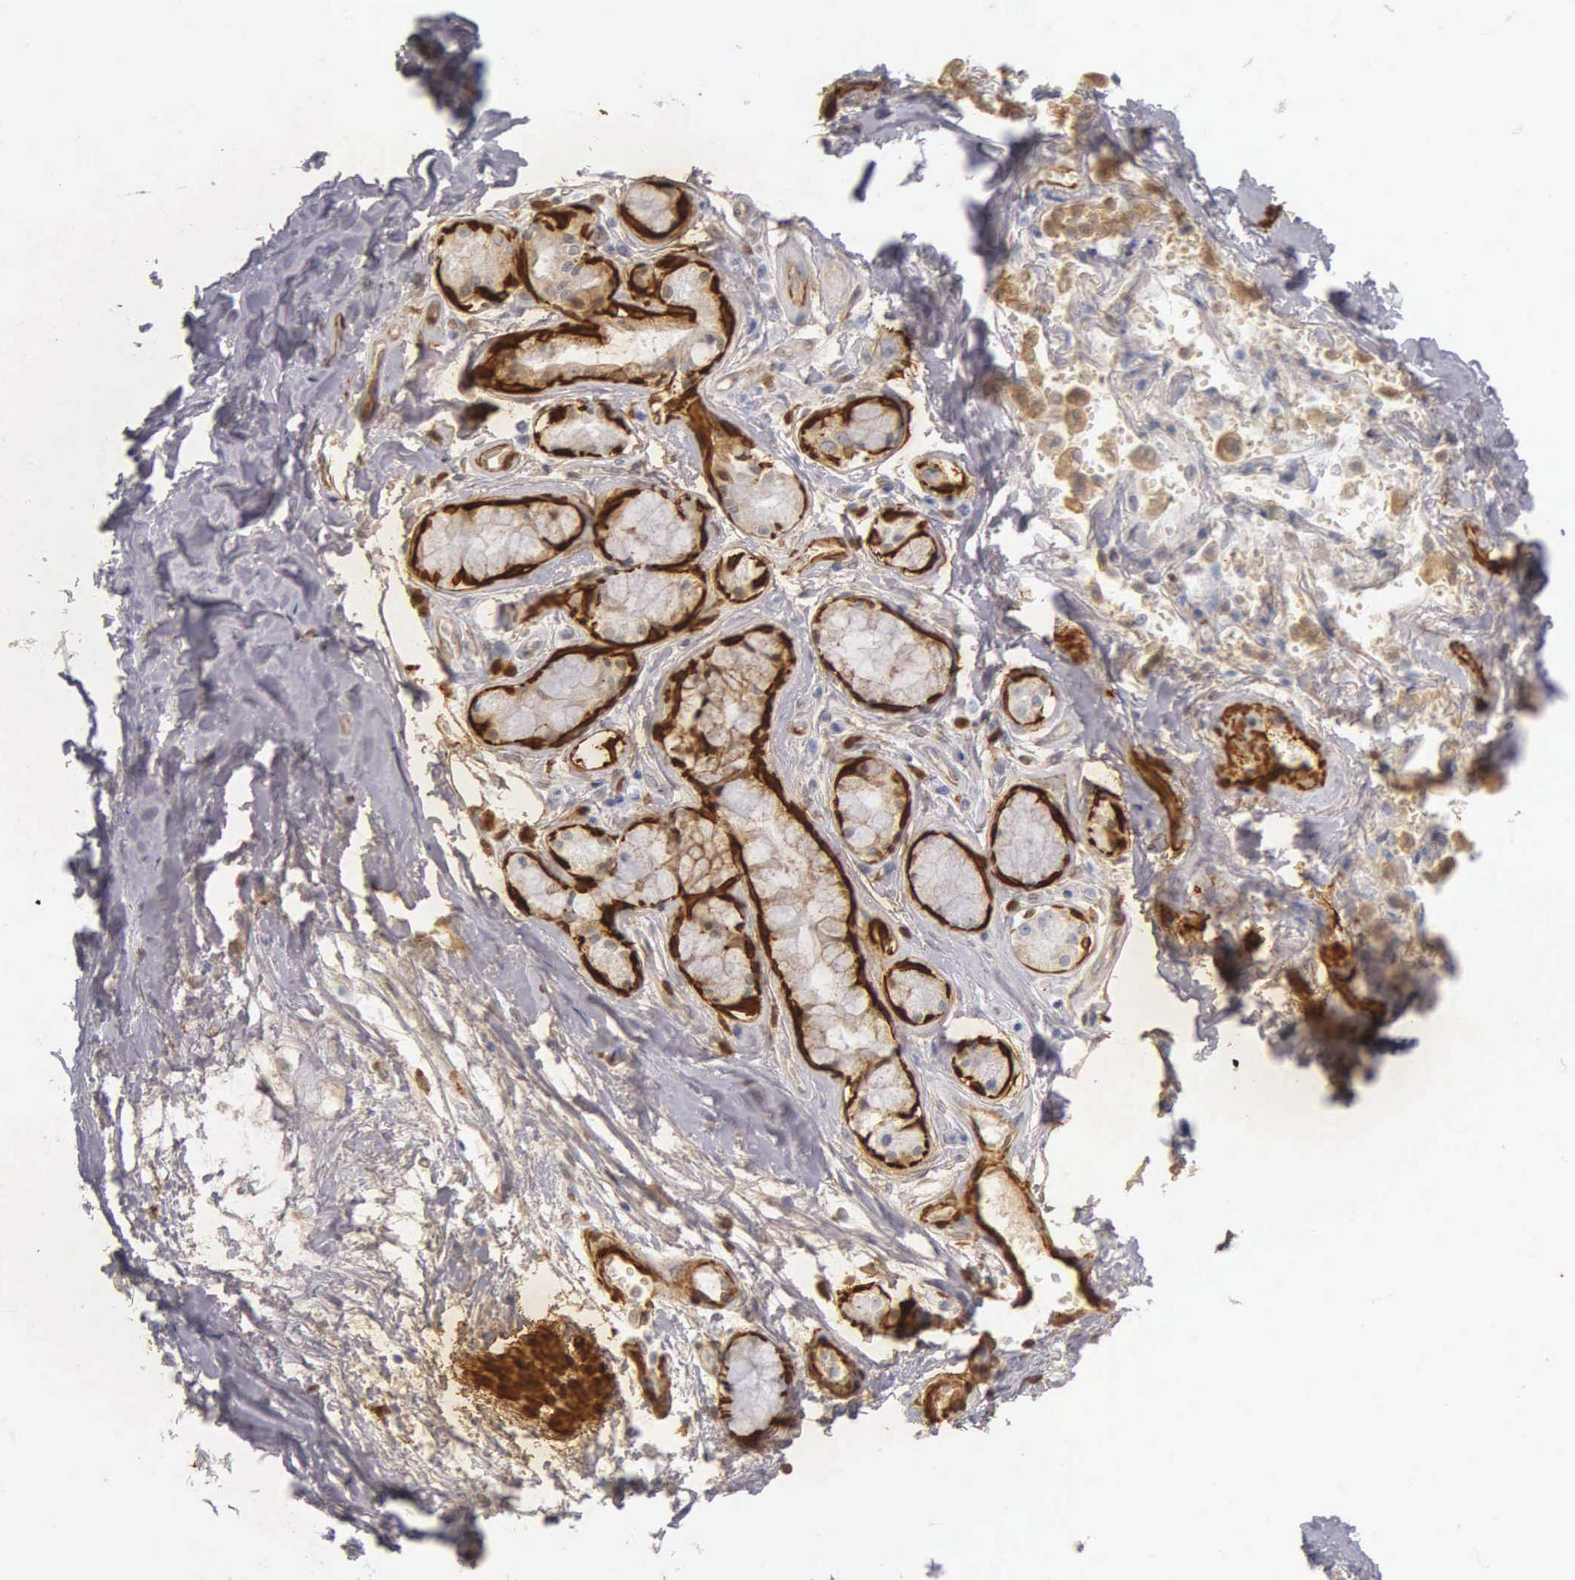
{"staining": {"intensity": "negative", "quantity": "none", "location": "none"}, "tissue": "adipose tissue", "cell_type": "Adipocytes", "image_type": "normal", "snomed": [{"axis": "morphology", "description": "Normal tissue, NOS"}, {"axis": "topography", "description": "Cartilage tissue"}, {"axis": "topography", "description": "Lung"}], "caption": "Immunohistochemical staining of normal human adipose tissue shows no significant expression in adipocytes.", "gene": "CNN1", "patient": {"sex": "male", "age": 65}}